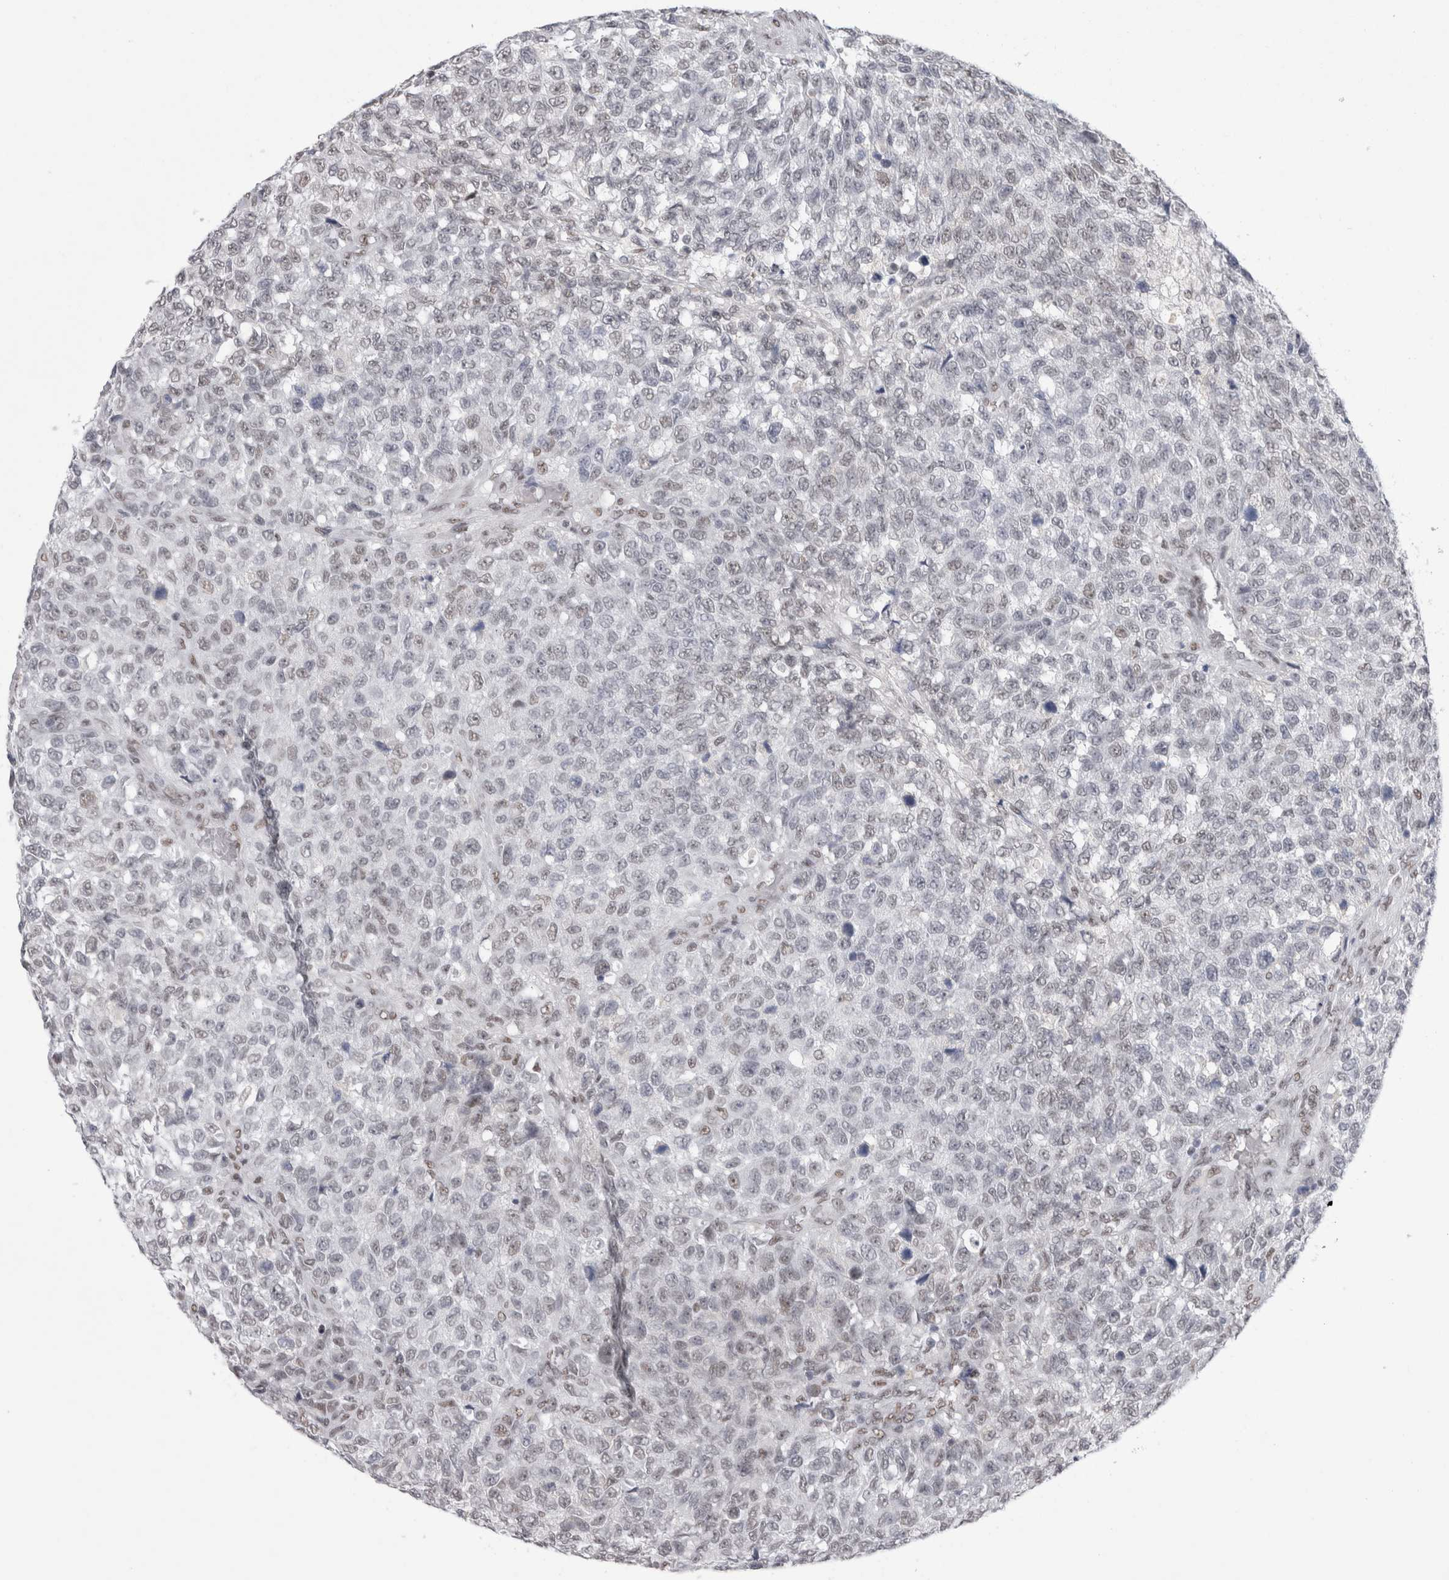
{"staining": {"intensity": "weak", "quantity": "25%-75%", "location": "nuclear"}, "tissue": "testis cancer", "cell_type": "Tumor cells", "image_type": "cancer", "snomed": [{"axis": "morphology", "description": "Seminoma, NOS"}, {"axis": "topography", "description": "Testis"}], "caption": "A high-resolution histopathology image shows IHC staining of testis cancer (seminoma), which exhibits weak nuclear positivity in approximately 25%-75% of tumor cells.", "gene": "API5", "patient": {"sex": "male", "age": 59}}